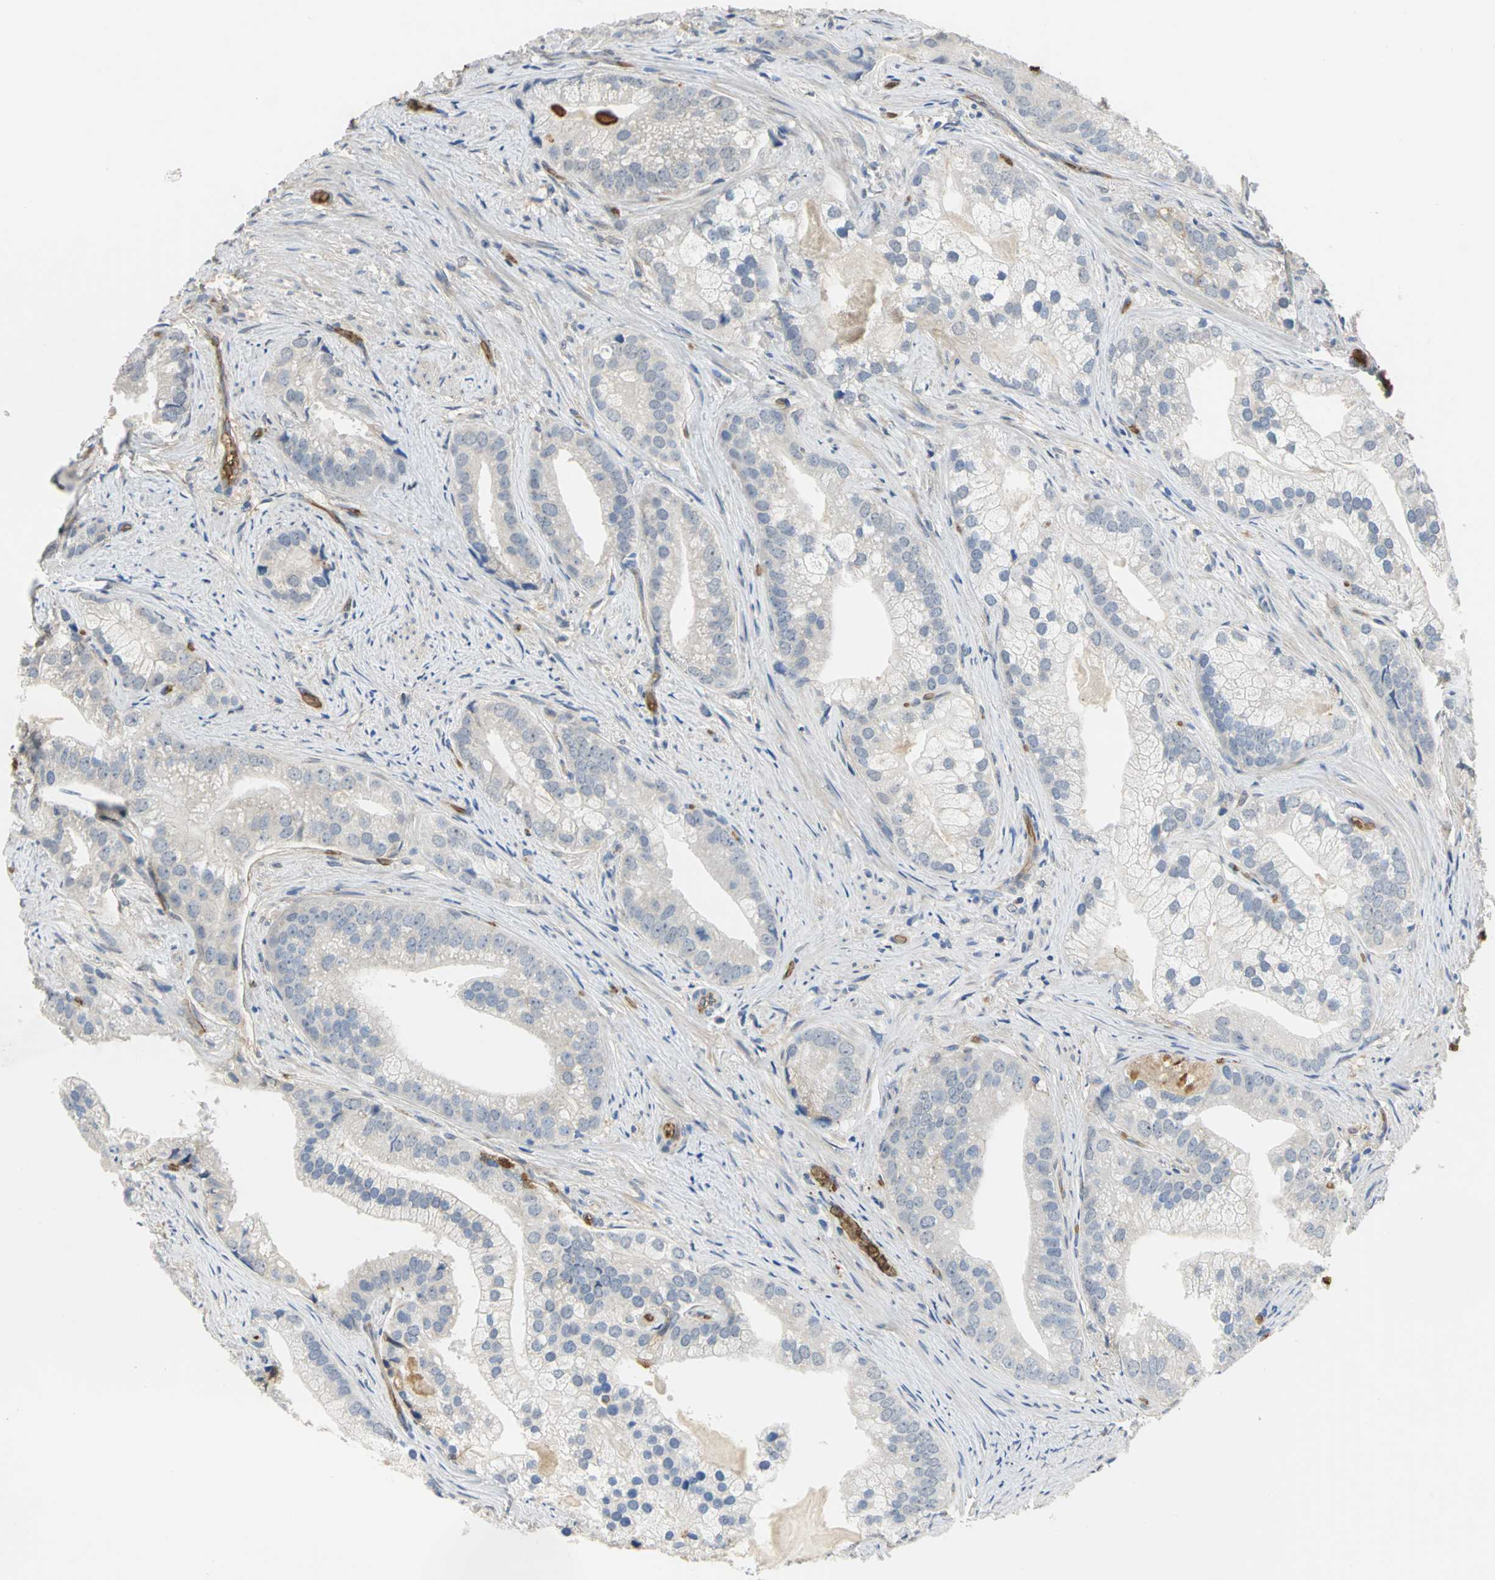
{"staining": {"intensity": "weak", "quantity": "25%-75%", "location": "cytoplasmic/membranous"}, "tissue": "prostate cancer", "cell_type": "Tumor cells", "image_type": "cancer", "snomed": [{"axis": "morphology", "description": "Adenocarcinoma, Low grade"}, {"axis": "topography", "description": "Prostate"}], "caption": "Human adenocarcinoma (low-grade) (prostate) stained for a protein (brown) shows weak cytoplasmic/membranous positive expression in approximately 25%-75% of tumor cells.", "gene": "TREM1", "patient": {"sex": "male", "age": 71}}